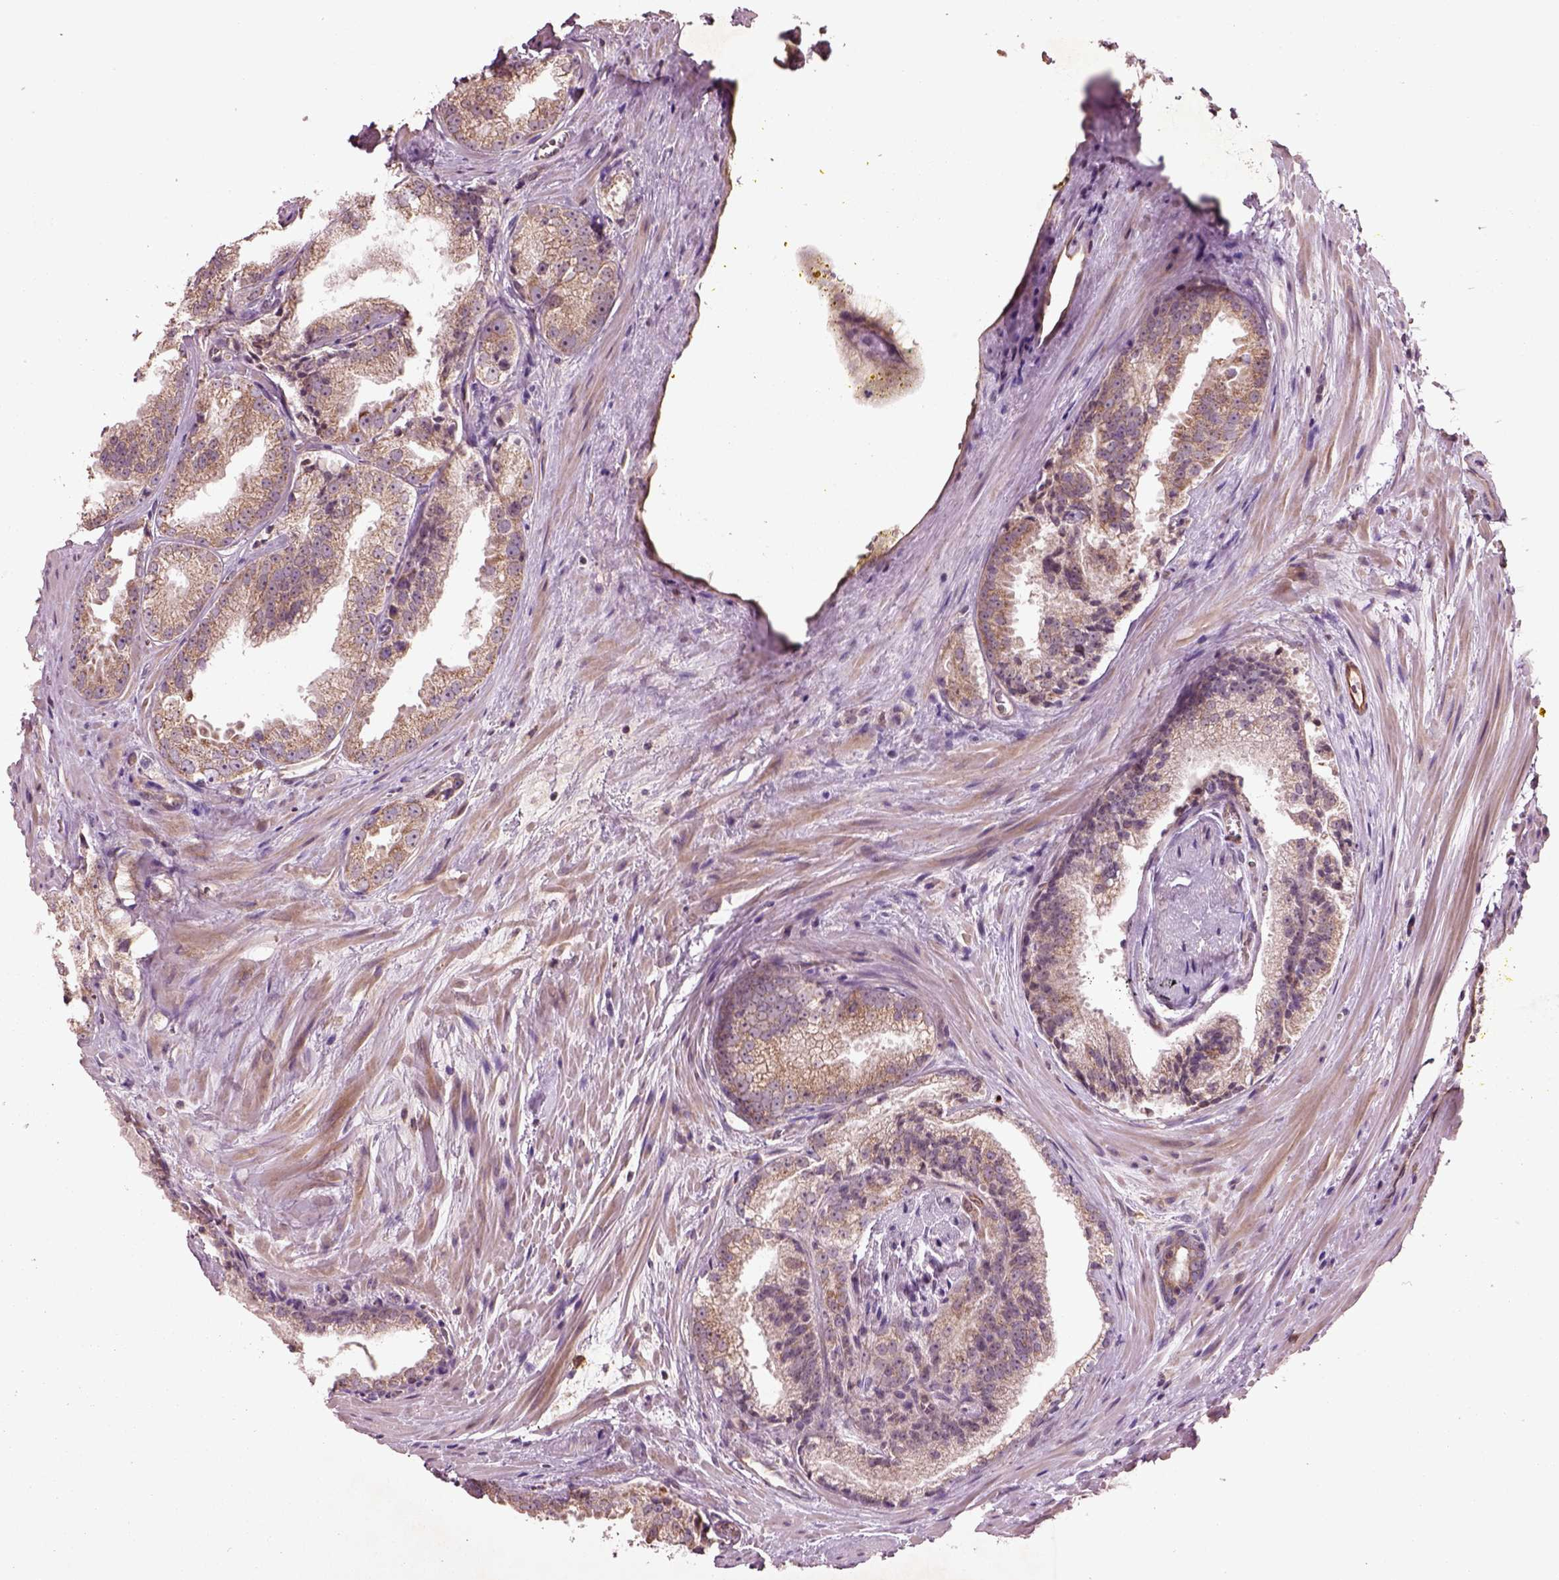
{"staining": {"intensity": "weak", "quantity": ">75%", "location": "cytoplasmic/membranous"}, "tissue": "prostate cancer", "cell_type": "Tumor cells", "image_type": "cancer", "snomed": [{"axis": "morphology", "description": "Adenocarcinoma, NOS"}, {"axis": "morphology", "description": "Adenocarcinoma, High grade"}, {"axis": "topography", "description": "Prostate"}], "caption": "Prostate cancer stained with a protein marker demonstrates weak staining in tumor cells.", "gene": "SLC25A5", "patient": {"sex": "male", "age": 70}}